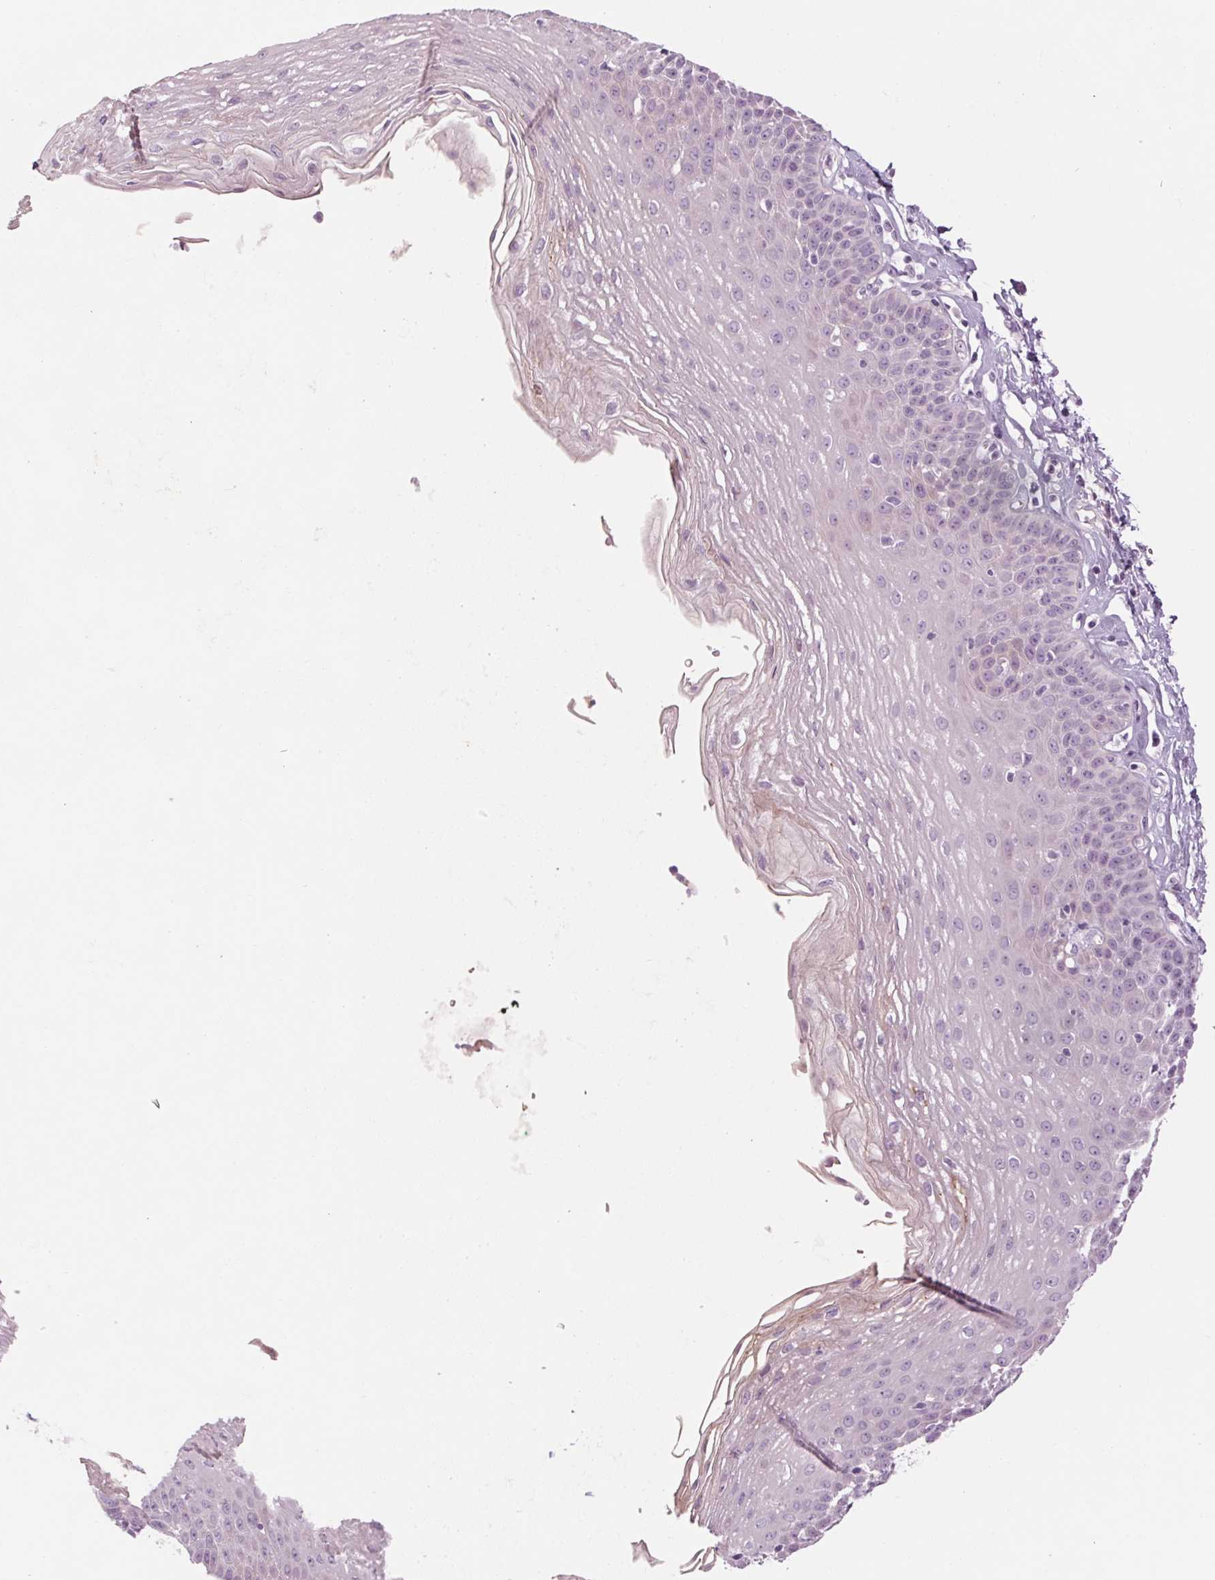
{"staining": {"intensity": "negative", "quantity": "none", "location": "none"}, "tissue": "esophagus", "cell_type": "Squamous epithelial cells", "image_type": "normal", "snomed": [{"axis": "morphology", "description": "Normal tissue, NOS"}, {"axis": "topography", "description": "Esophagus"}], "caption": "There is no significant positivity in squamous epithelial cells of esophagus. Brightfield microscopy of IHC stained with DAB (3,3'-diaminobenzidine) (brown) and hematoxylin (blue), captured at high magnification.", "gene": "RPTN", "patient": {"sex": "female", "age": 81}}